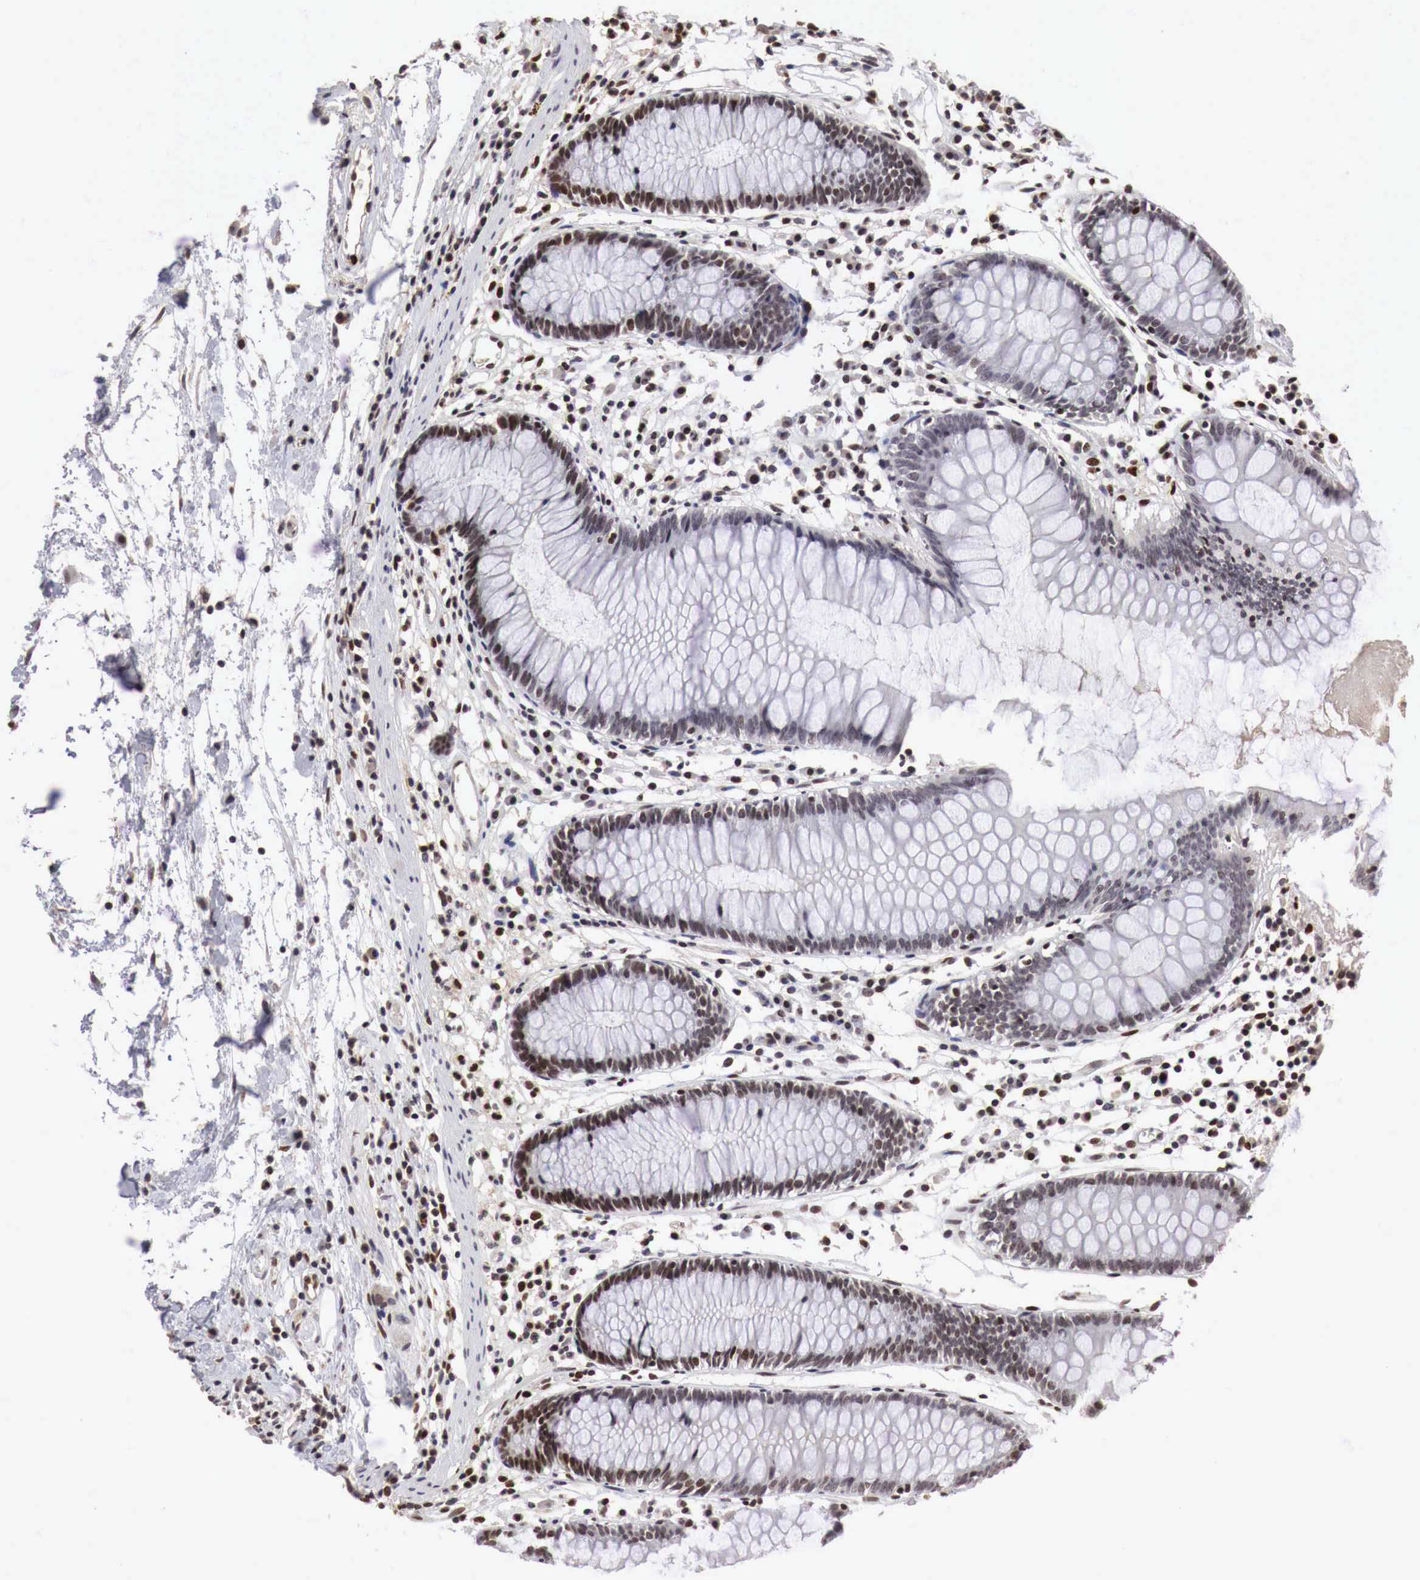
{"staining": {"intensity": "moderate", "quantity": ">75%", "location": "nuclear"}, "tissue": "colon", "cell_type": "Endothelial cells", "image_type": "normal", "snomed": [{"axis": "morphology", "description": "Normal tissue, NOS"}, {"axis": "topography", "description": "Colon"}], "caption": "Approximately >75% of endothelial cells in normal human colon reveal moderate nuclear protein expression as visualized by brown immunohistochemical staining.", "gene": "DACH2", "patient": {"sex": "female", "age": 55}}